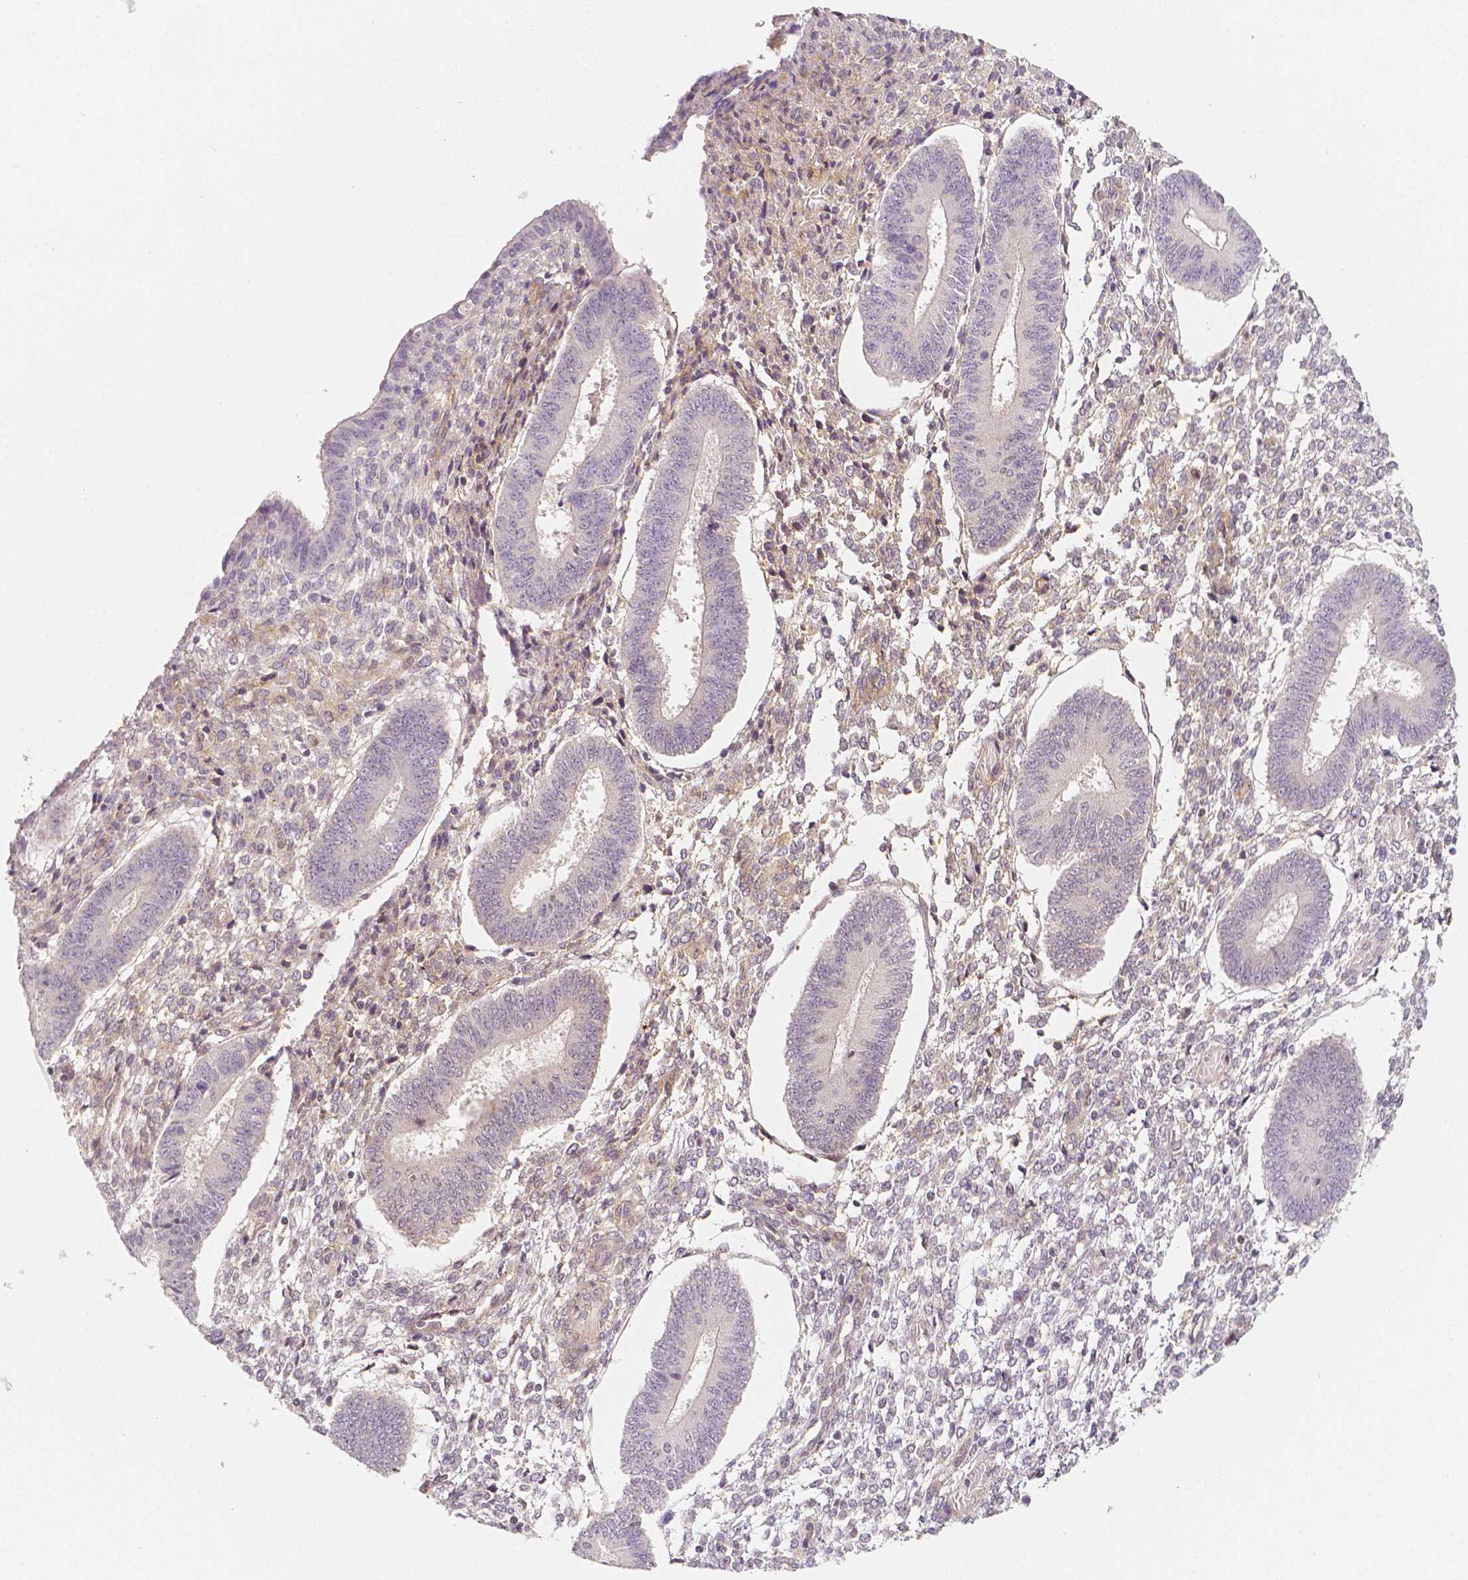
{"staining": {"intensity": "negative", "quantity": "none", "location": "none"}, "tissue": "endometrium", "cell_type": "Cells in endometrial stroma", "image_type": "normal", "snomed": [{"axis": "morphology", "description": "Normal tissue, NOS"}, {"axis": "topography", "description": "Endometrium"}], "caption": "An immunohistochemistry (IHC) histopathology image of normal endometrium is shown. There is no staining in cells in endometrial stroma of endometrium. Brightfield microscopy of immunohistochemistry stained with DAB (3,3'-diaminobenzidine) (brown) and hematoxylin (blue), captured at high magnification.", "gene": "THY1", "patient": {"sex": "female", "age": 42}}